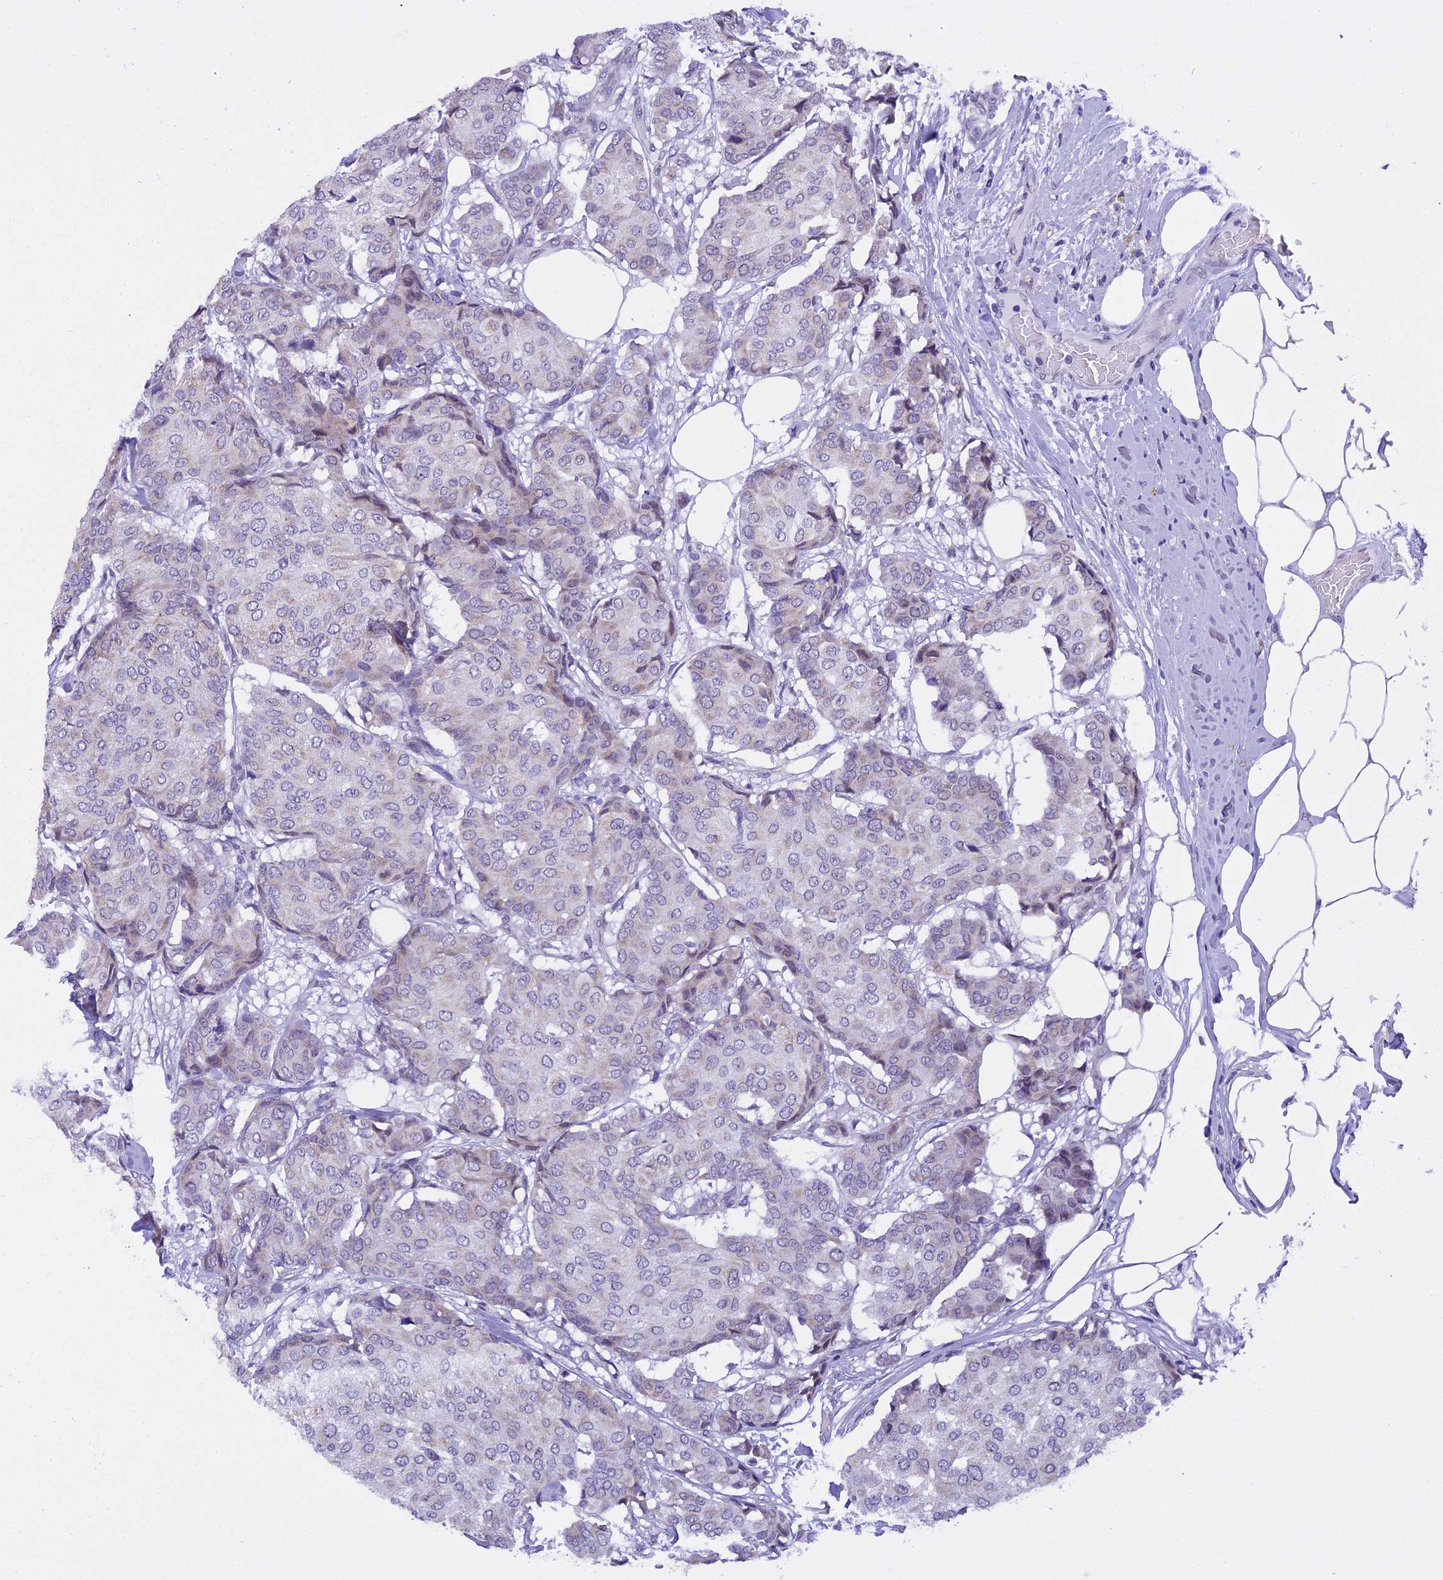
{"staining": {"intensity": "negative", "quantity": "none", "location": "none"}, "tissue": "breast cancer", "cell_type": "Tumor cells", "image_type": "cancer", "snomed": [{"axis": "morphology", "description": "Duct carcinoma"}, {"axis": "topography", "description": "Breast"}], "caption": "Immunohistochemical staining of breast cancer shows no significant expression in tumor cells. (Brightfield microscopy of DAB immunohistochemistry (IHC) at high magnification).", "gene": "ZNF317", "patient": {"sex": "female", "age": 75}}